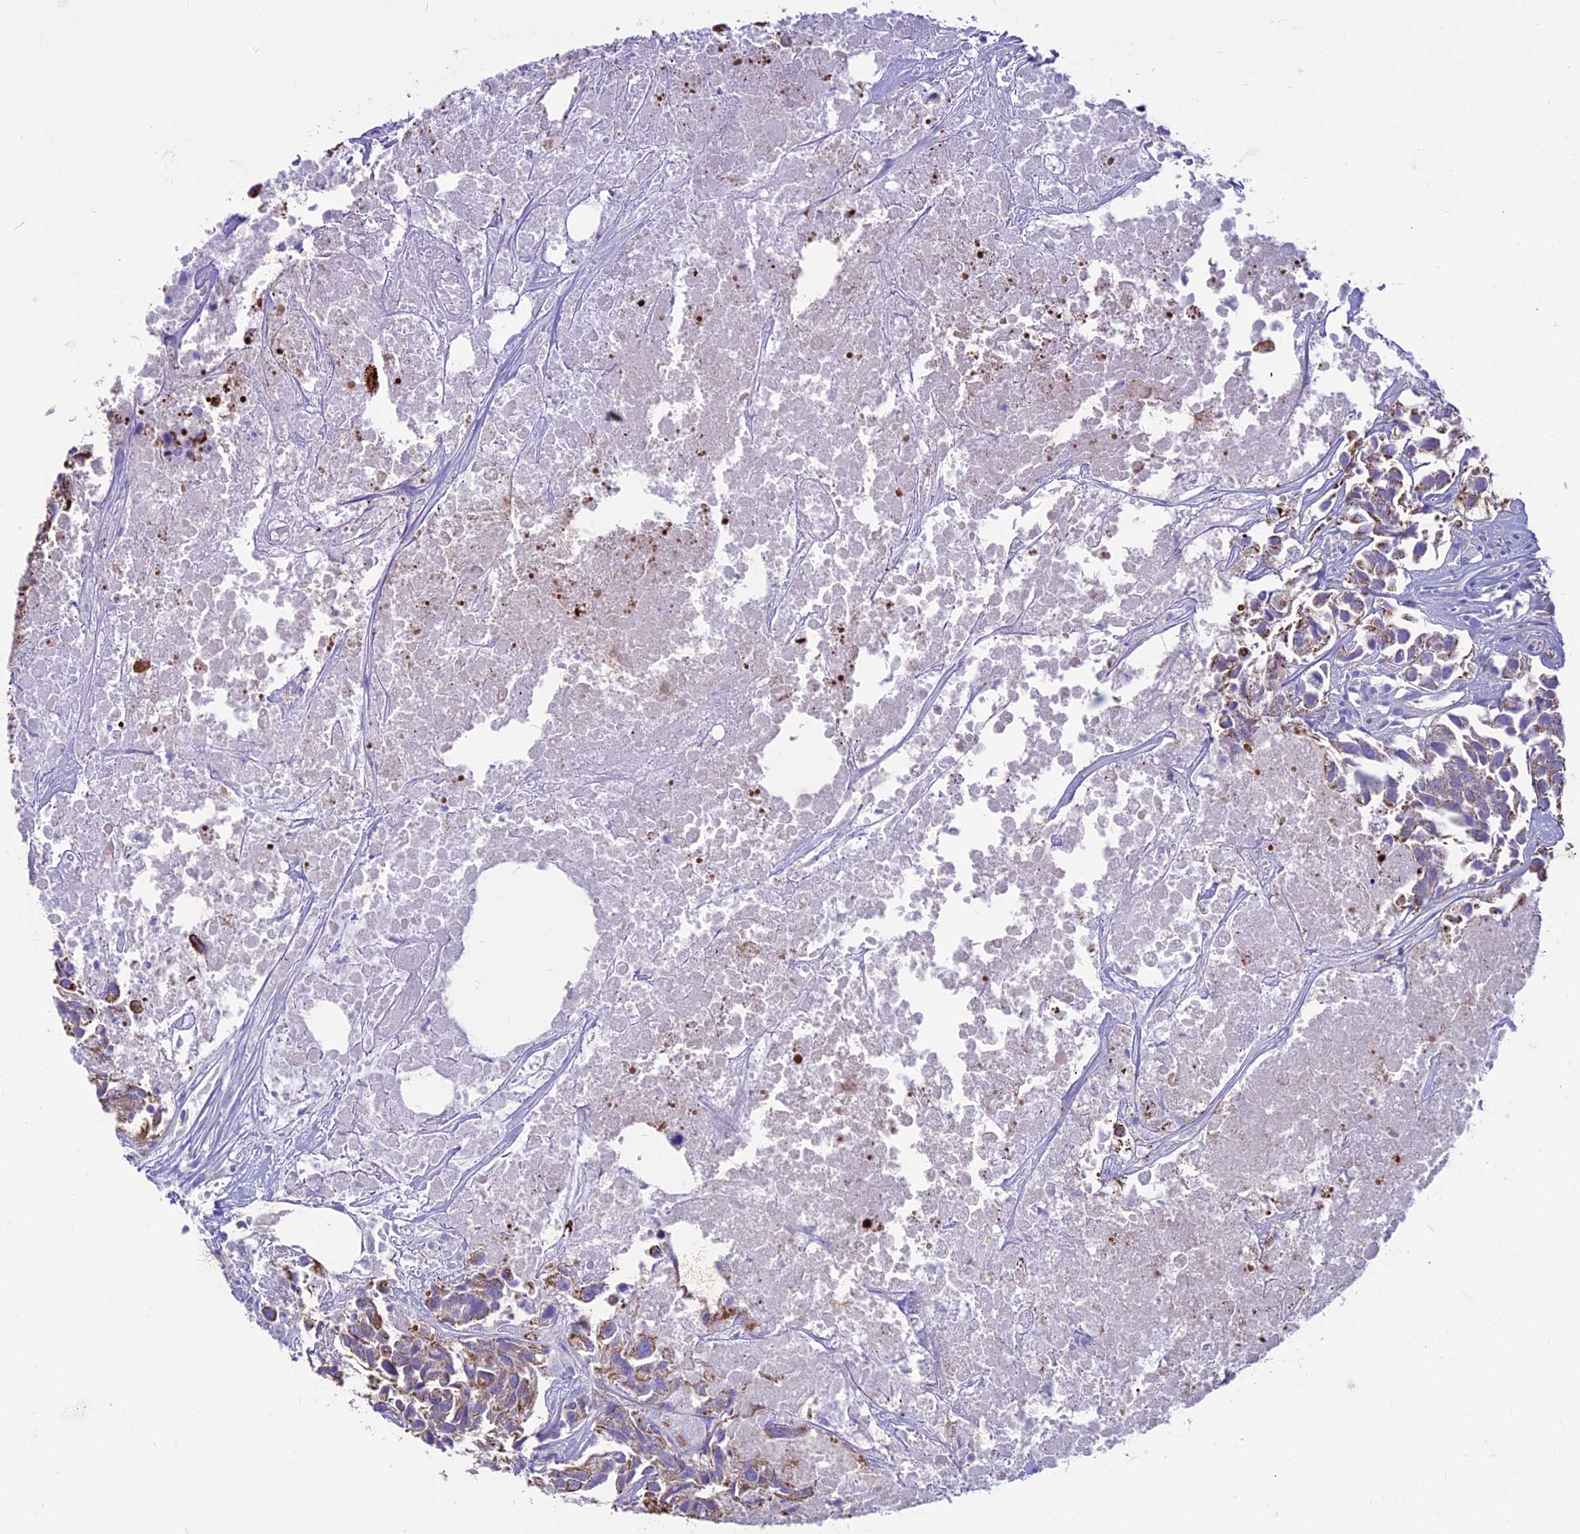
{"staining": {"intensity": "negative", "quantity": "none", "location": "none"}, "tissue": "urothelial cancer", "cell_type": "Tumor cells", "image_type": "cancer", "snomed": [{"axis": "morphology", "description": "Urothelial carcinoma, High grade"}, {"axis": "topography", "description": "Urinary bladder"}], "caption": "Human urothelial carcinoma (high-grade) stained for a protein using immunohistochemistry displays no positivity in tumor cells.", "gene": "CDAN1", "patient": {"sex": "female", "age": 75}}